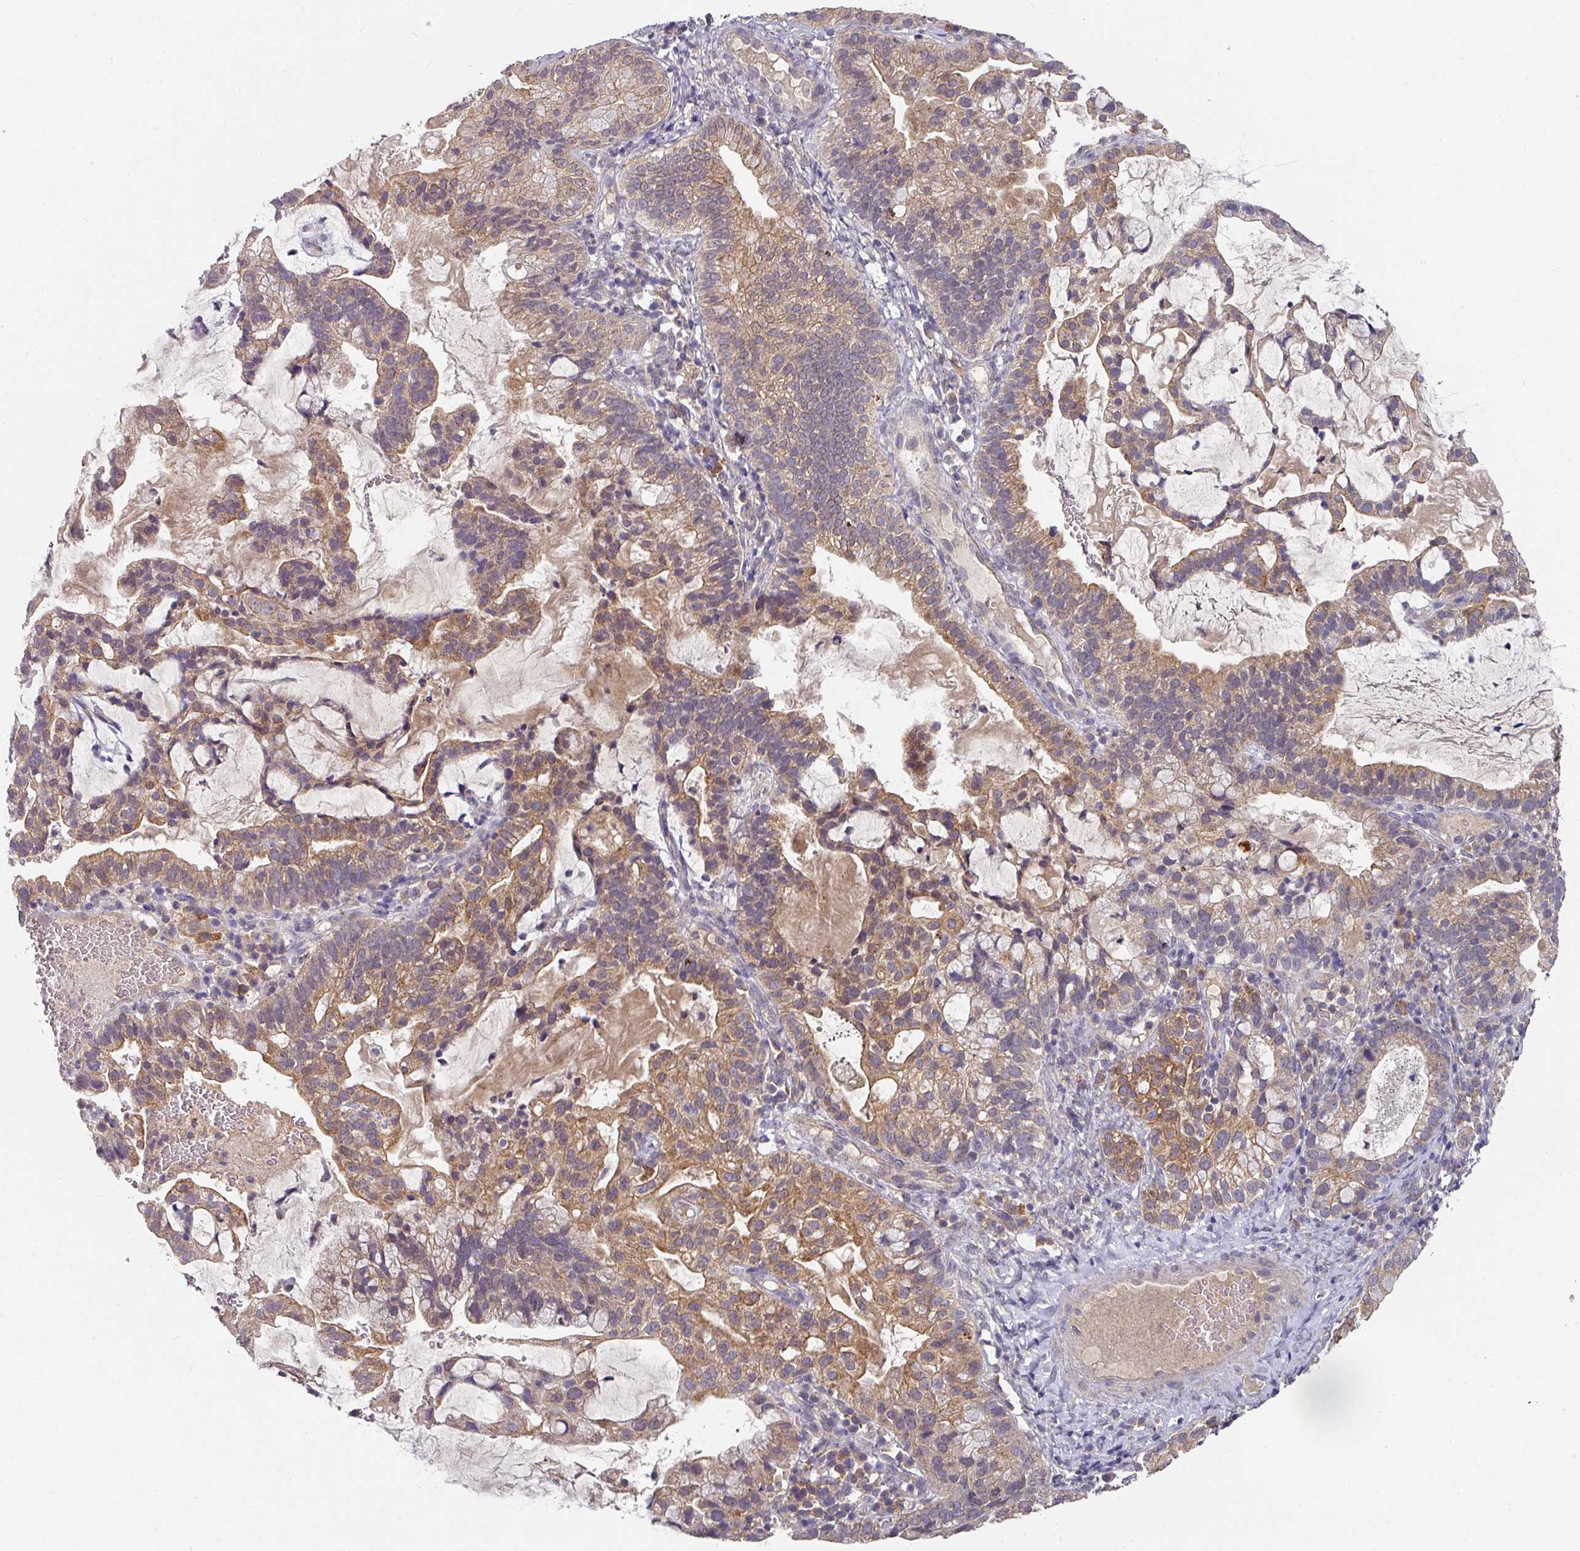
{"staining": {"intensity": "moderate", "quantity": ">75%", "location": "cytoplasmic/membranous"}, "tissue": "cervical cancer", "cell_type": "Tumor cells", "image_type": "cancer", "snomed": [{"axis": "morphology", "description": "Adenocarcinoma, NOS"}, {"axis": "topography", "description": "Cervix"}], "caption": "An image of human cervical cancer stained for a protein reveals moderate cytoplasmic/membranous brown staining in tumor cells.", "gene": "EXTL3", "patient": {"sex": "female", "age": 41}}